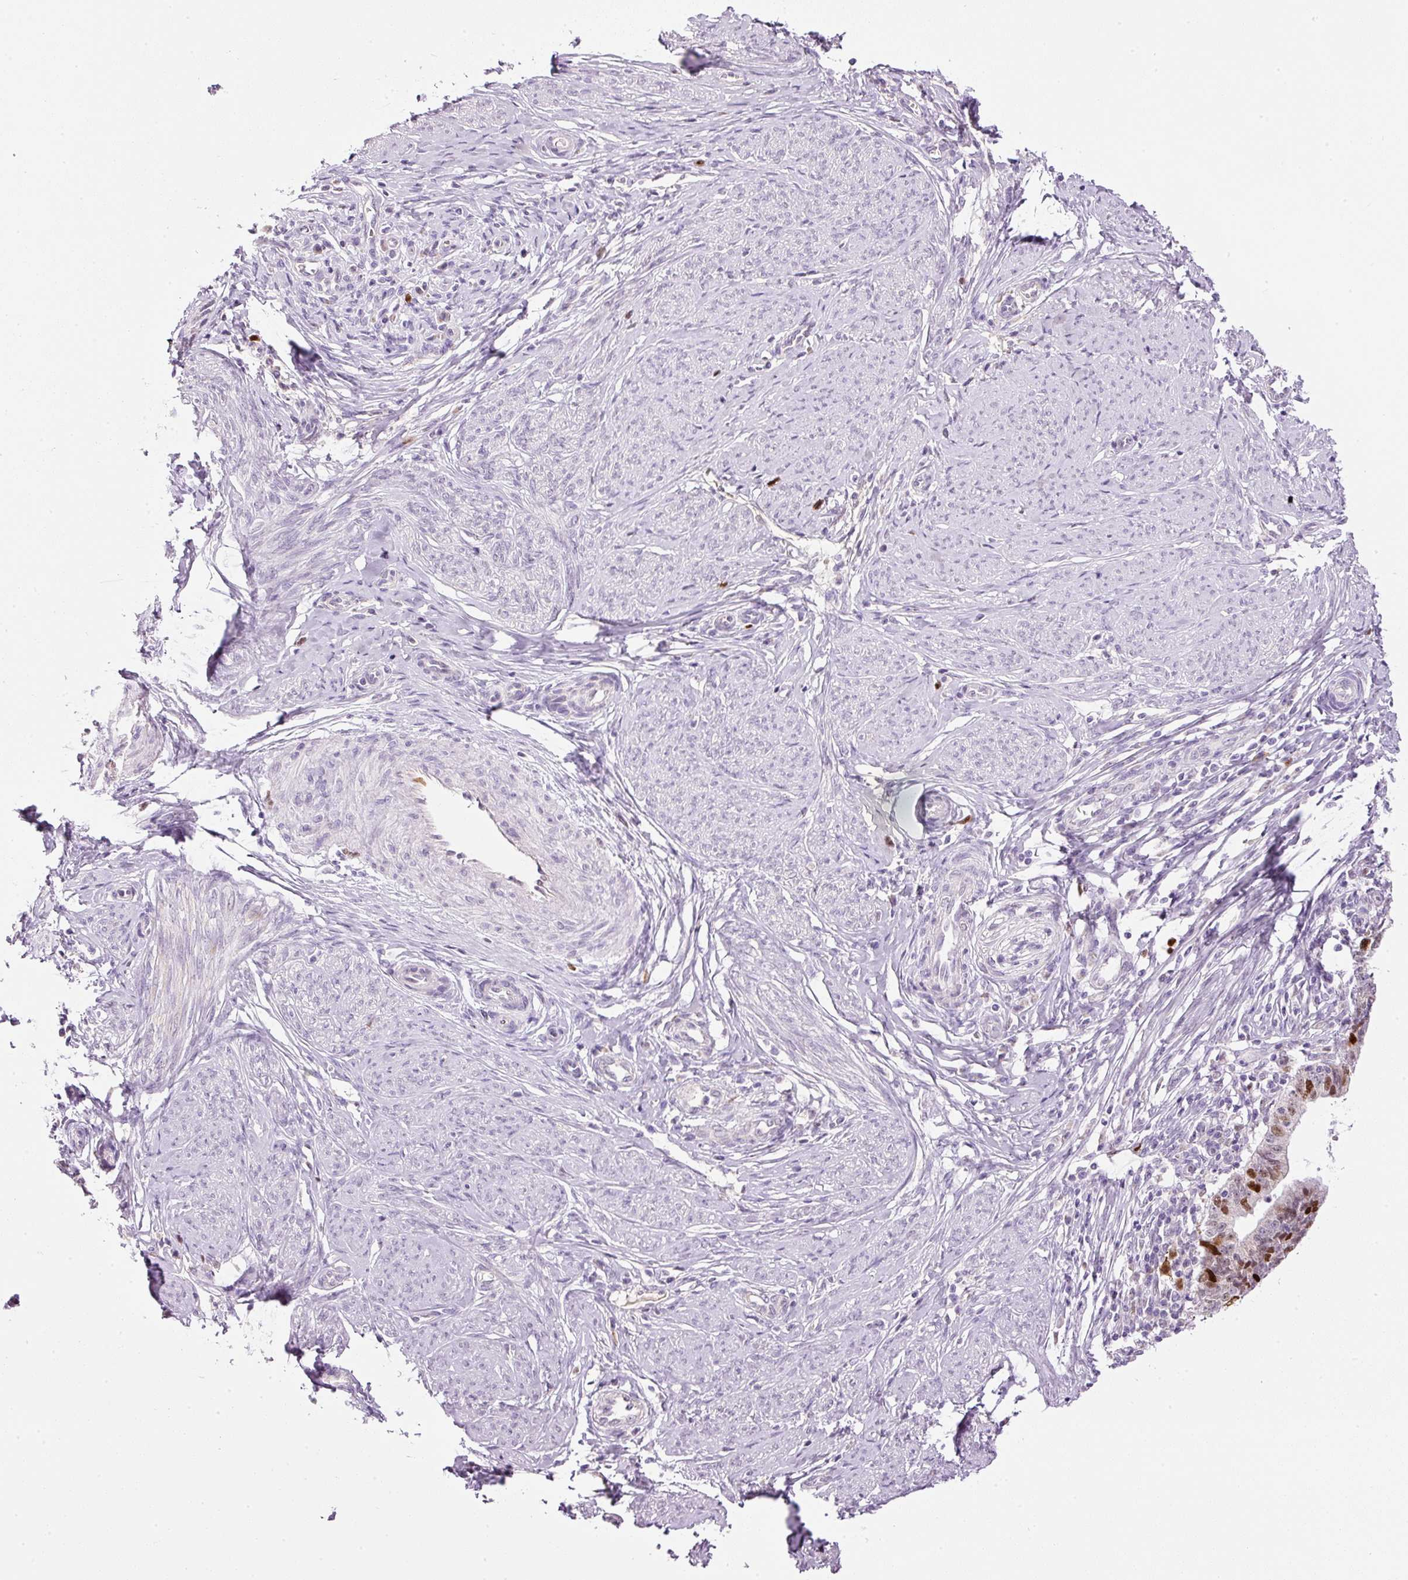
{"staining": {"intensity": "moderate", "quantity": "25%-75%", "location": "nuclear"}, "tissue": "cervical cancer", "cell_type": "Tumor cells", "image_type": "cancer", "snomed": [{"axis": "morphology", "description": "Adenocarcinoma, NOS"}, {"axis": "topography", "description": "Cervix"}], "caption": "The immunohistochemical stain highlights moderate nuclear expression in tumor cells of adenocarcinoma (cervical) tissue.", "gene": "KPNA2", "patient": {"sex": "female", "age": 36}}